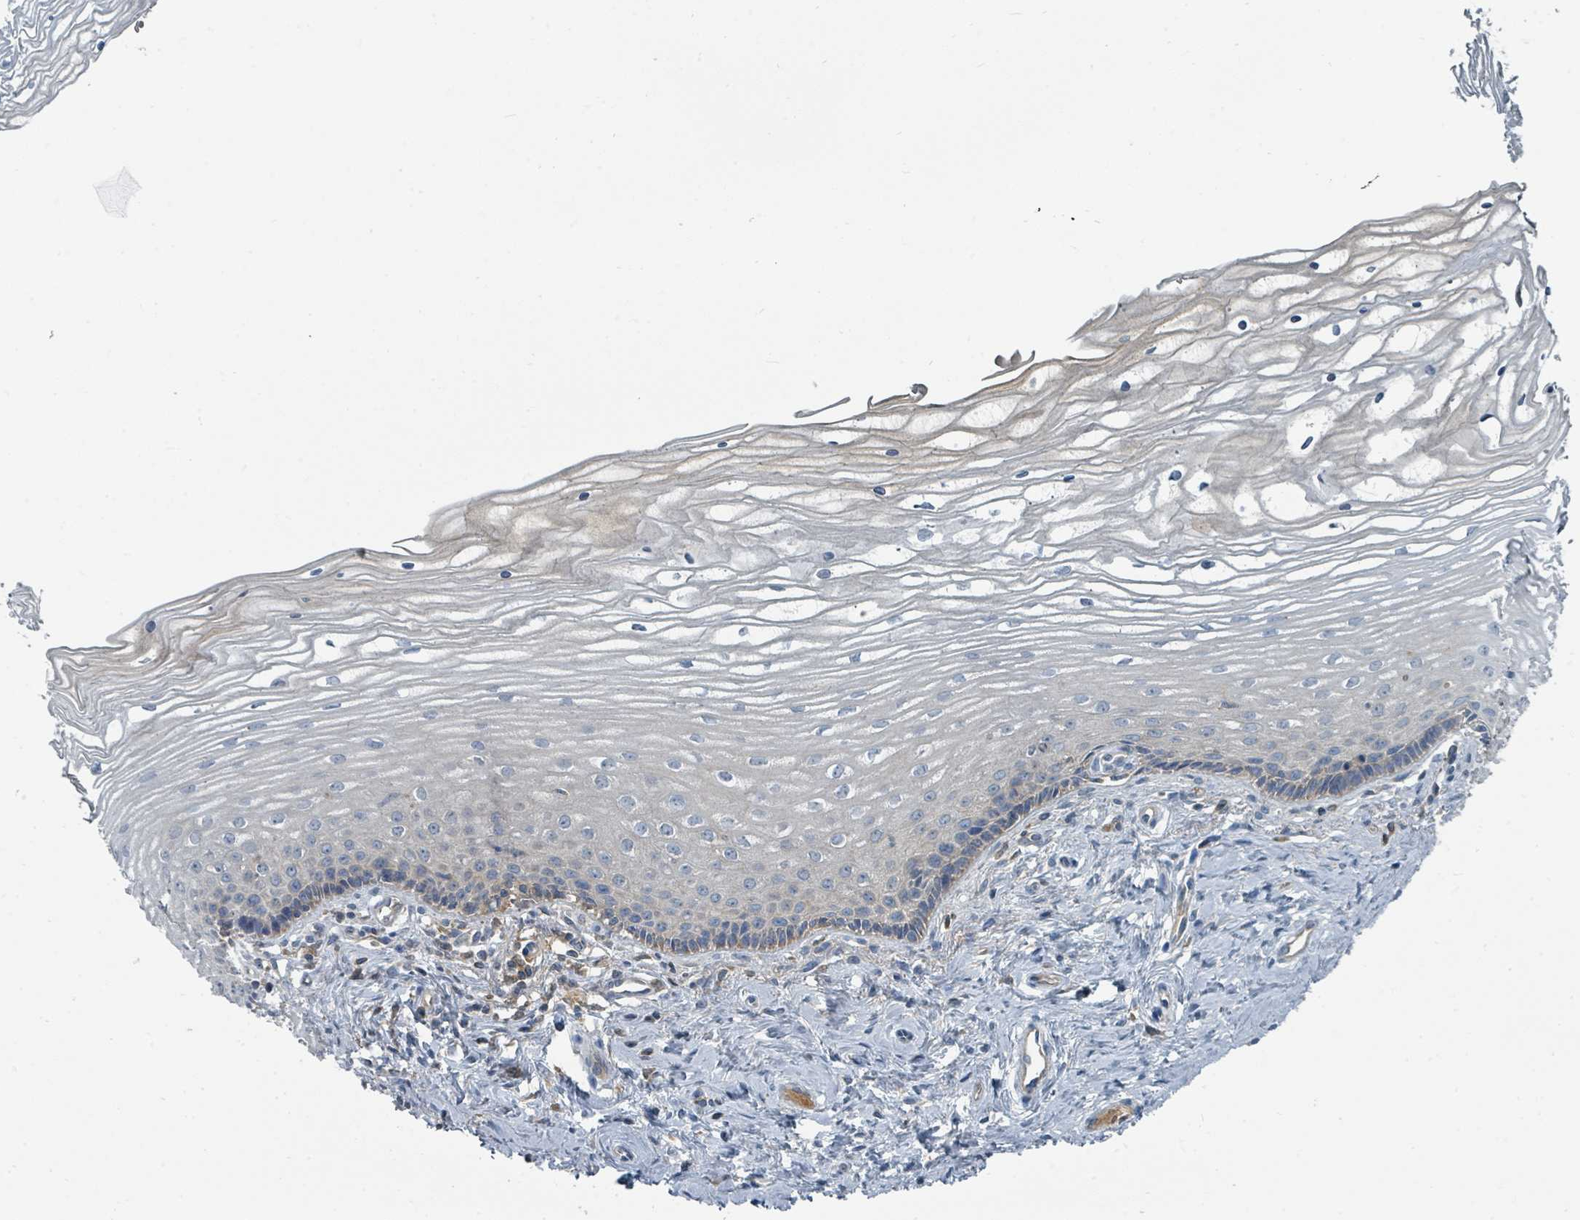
{"staining": {"intensity": "weak", "quantity": "<25%", "location": "cytoplasmic/membranous"}, "tissue": "cervix", "cell_type": "Glandular cells", "image_type": "normal", "snomed": [{"axis": "morphology", "description": "Normal tissue, NOS"}, {"axis": "topography", "description": "Cervix"}], "caption": "Glandular cells are negative for protein expression in unremarkable human cervix. Brightfield microscopy of immunohistochemistry stained with DAB (3,3'-diaminobenzidine) (brown) and hematoxylin (blue), captured at high magnification.", "gene": "SLC25A23", "patient": {"sex": "female", "age": 47}}